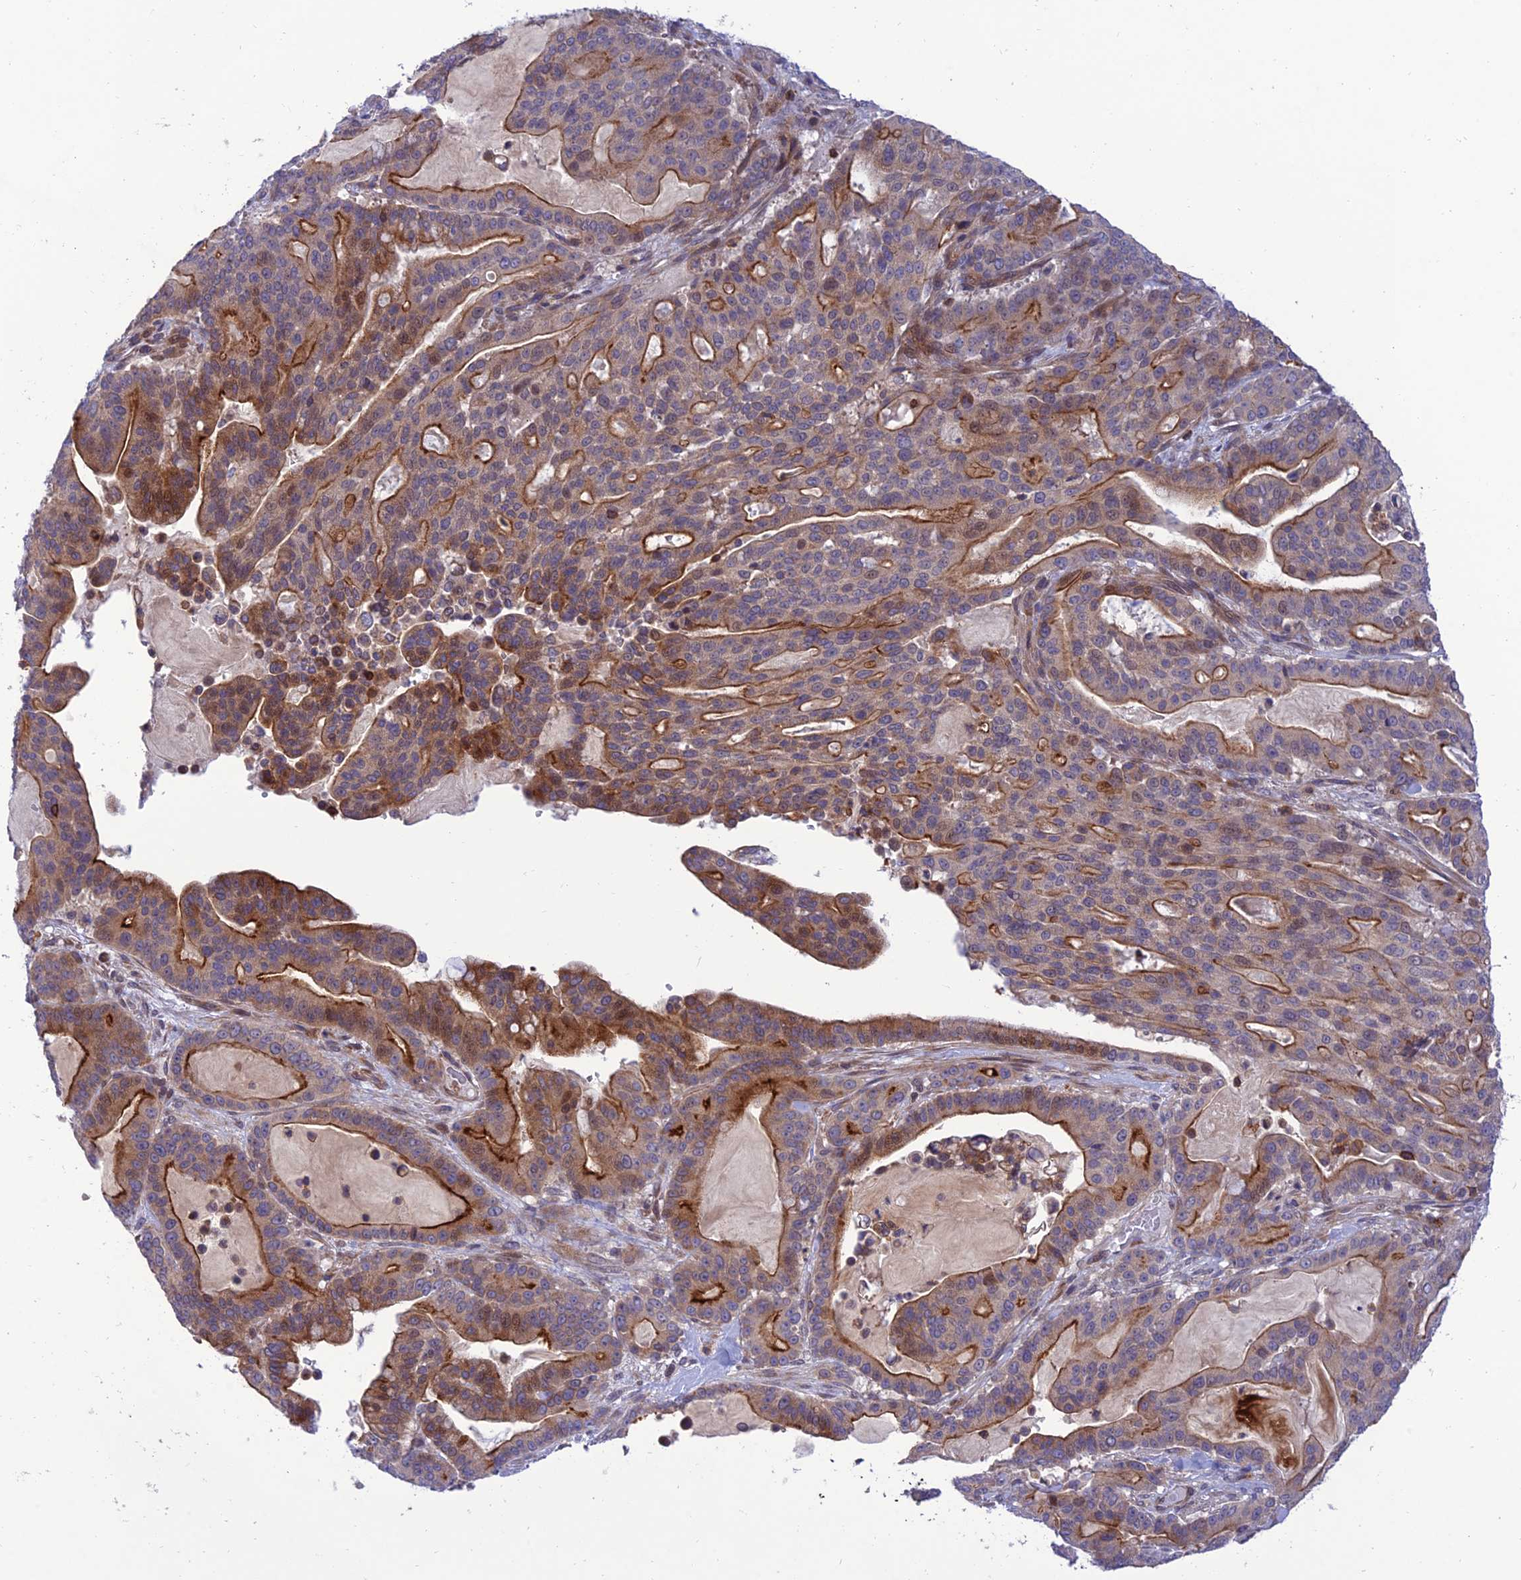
{"staining": {"intensity": "moderate", "quantity": "25%-75%", "location": "cytoplasmic/membranous"}, "tissue": "pancreatic cancer", "cell_type": "Tumor cells", "image_type": "cancer", "snomed": [{"axis": "morphology", "description": "Adenocarcinoma, NOS"}, {"axis": "topography", "description": "Pancreas"}], "caption": "Protein staining shows moderate cytoplasmic/membranous staining in approximately 25%-75% of tumor cells in pancreatic cancer.", "gene": "FAM76A", "patient": {"sex": "male", "age": 63}}